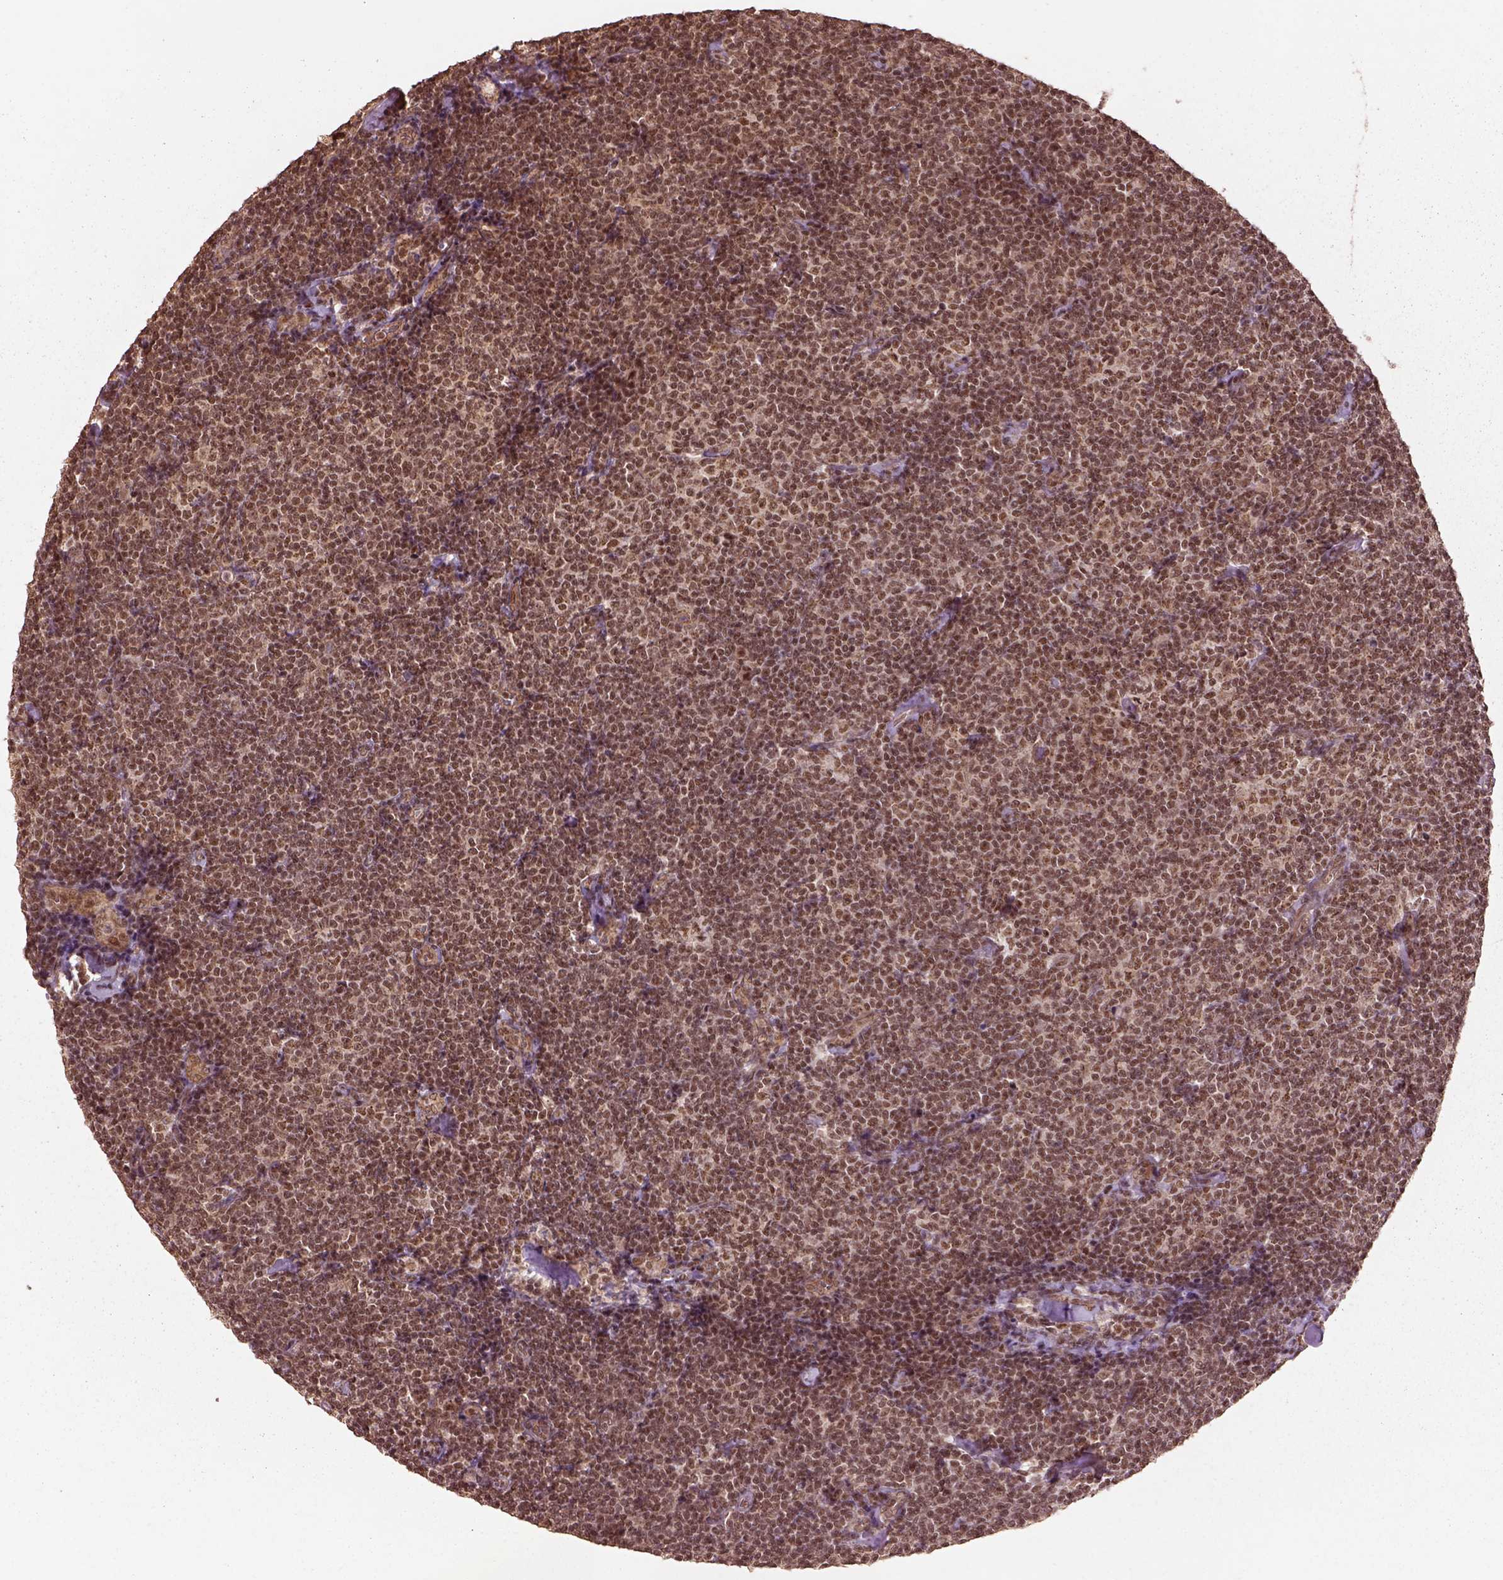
{"staining": {"intensity": "moderate", "quantity": ">75%", "location": "nuclear"}, "tissue": "lymphoma", "cell_type": "Tumor cells", "image_type": "cancer", "snomed": [{"axis": "morphology", "description": "Malignant lymphoma, non-Hodgkin's type, Low grade"}, {"axis": "topography", "description": "Lymph node"}], "caption": "Lymphoma stained for a protein (brown) displays moderate nuclear positive positivity in about >75% of tumor cells.", "gene": "BRD9", "patient": {"sex": "male", "age": 81}}